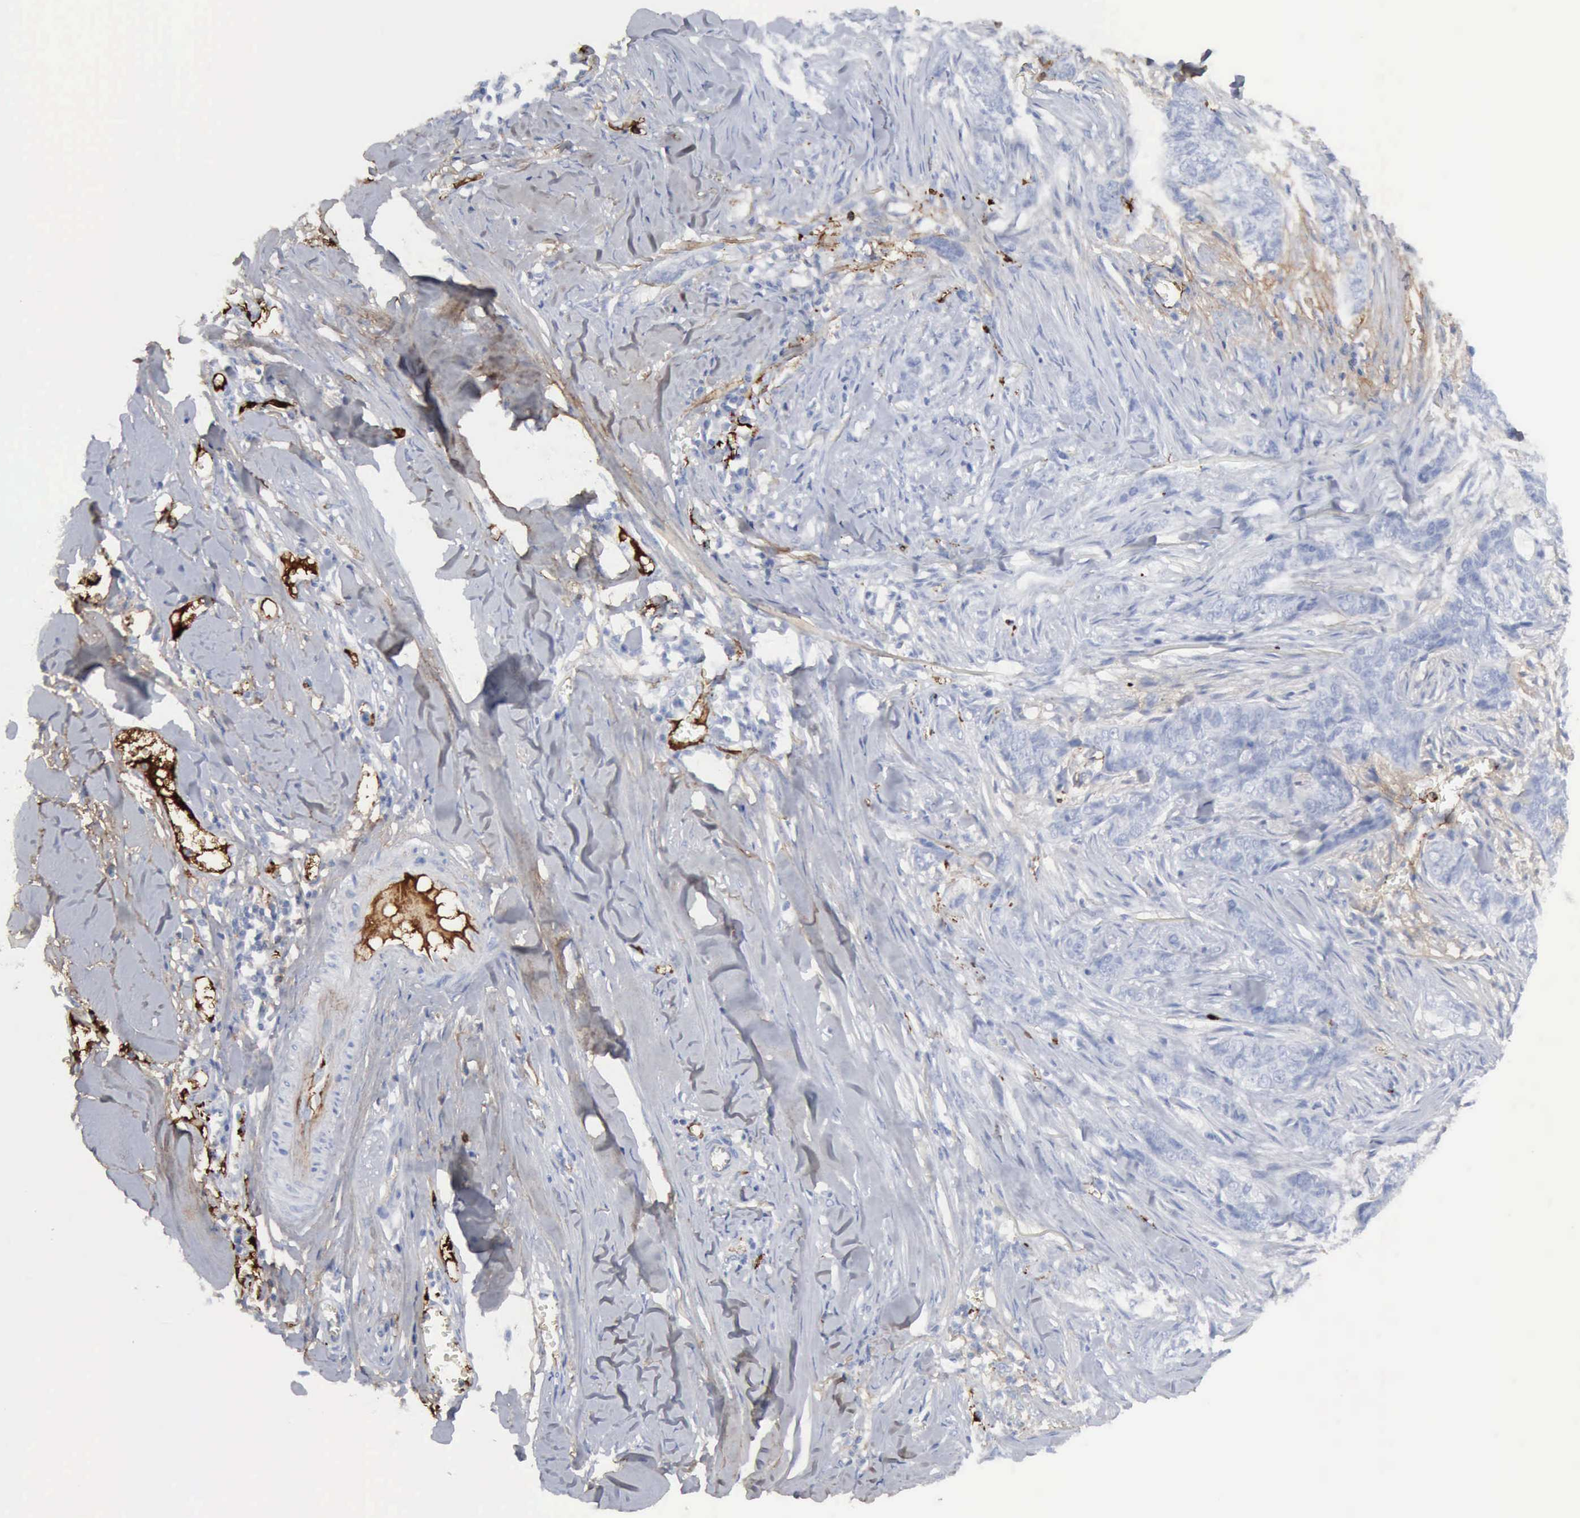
{"staining": {"intensity": "negative", "quantity": "none", "location": "none"}, "tissue": "skin cancer", "cell_type": "Tumor cells", "image_type": "cancer", "snomed": [{"axis": "morphology", "description": "Normal tissue, NOS"}, {"axis": "morphology", "description": "Basal cell carcinoma"}, {"axis": "topography", "description": "Skin"}], "caption": "This is an IHC micrograph of skin basal cell carcinoma. There is no positivity in tumor cells.", "gene": "C4BPA", "patient": {"sex": "female", "age": 65}}